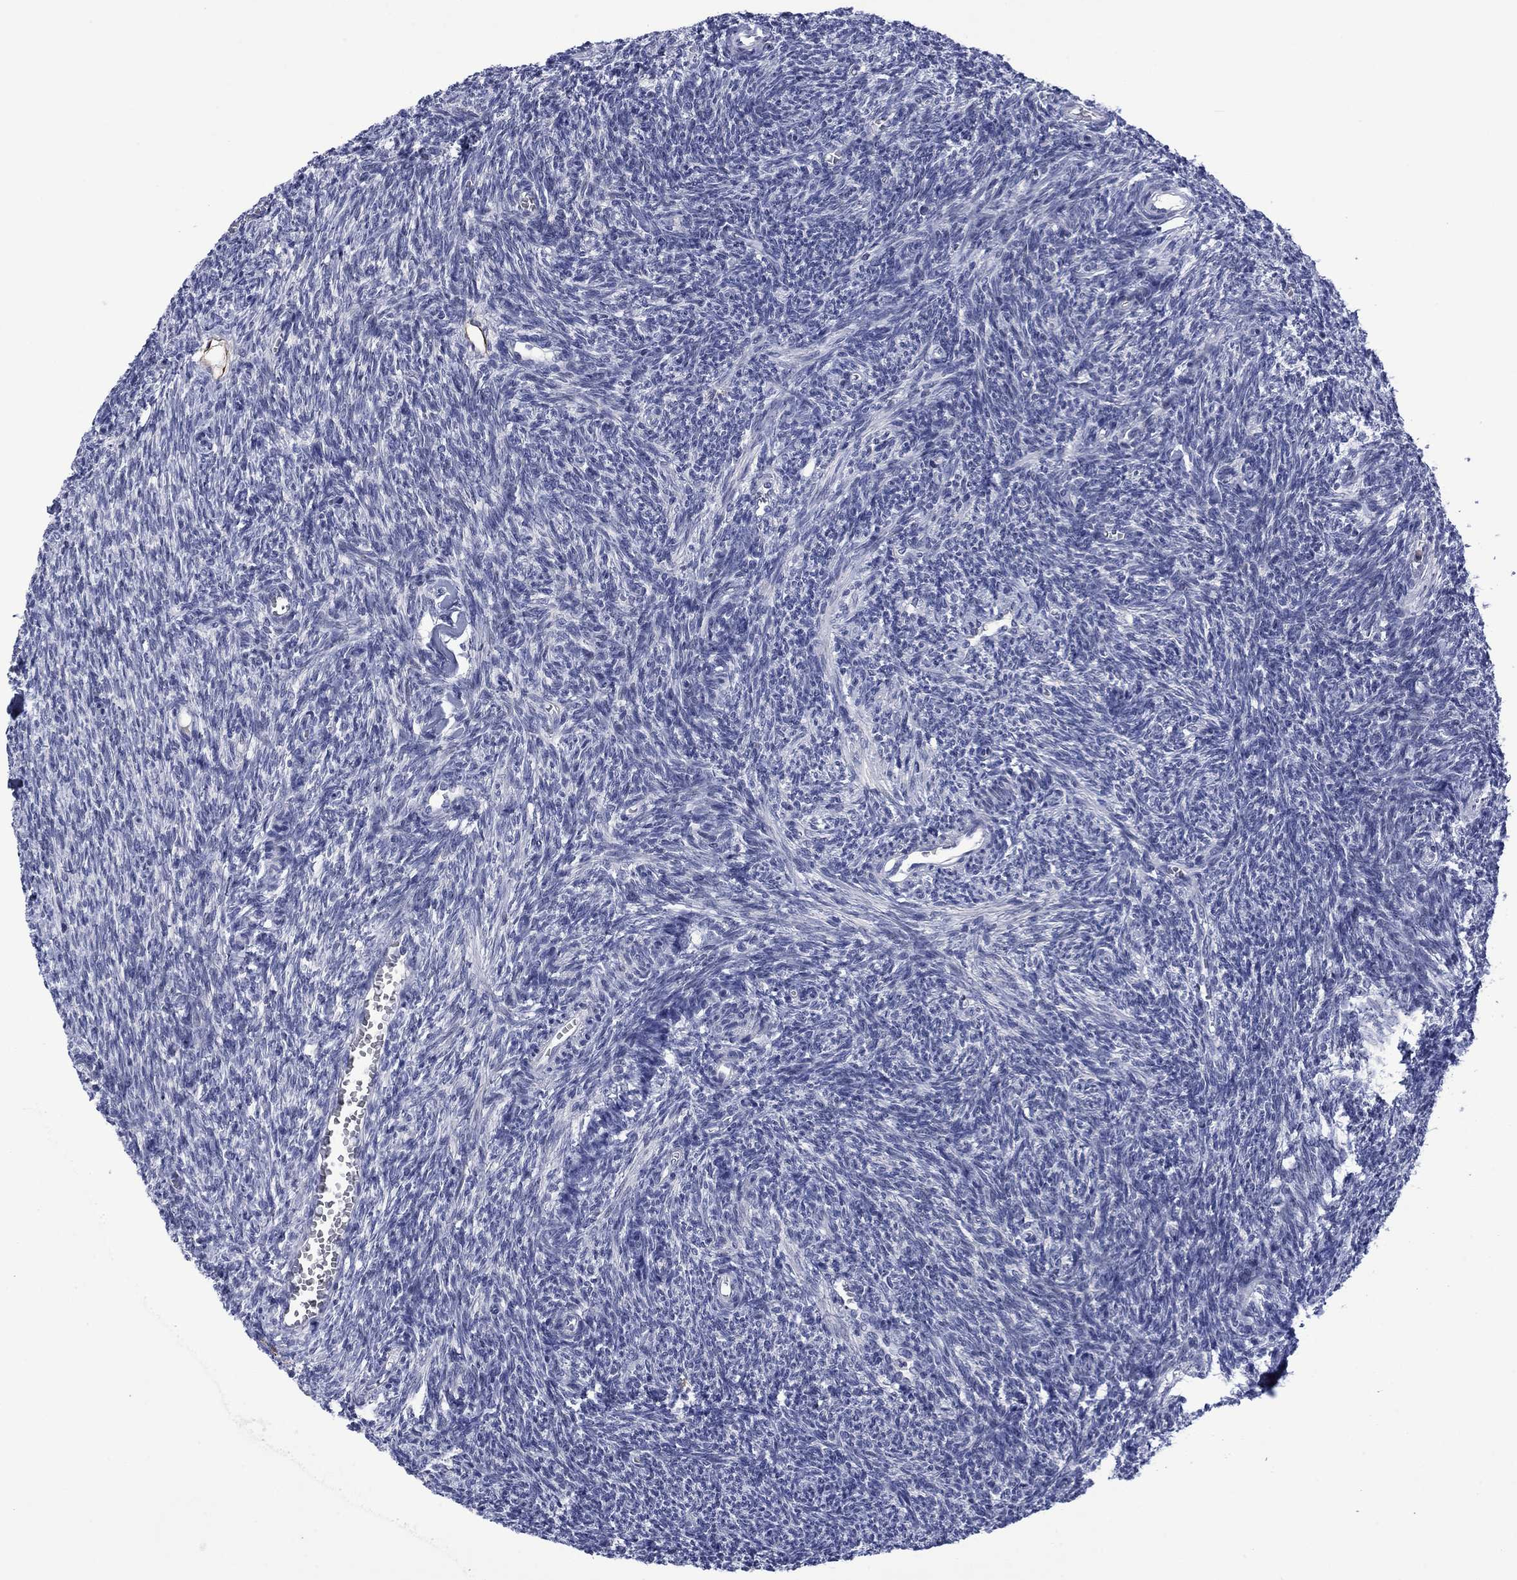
{"staining": {"intensity": "negative", "quantity": "none", "location": "none"}, "tissue": "ovary", "cell_type": "Follicle cells", "image_type": "normal", "snomed": [{"axis": "morphology", "description": "Normal tissue, NOS"}, {"axis": "topography", "description": "Ovary"}], "caption": "Micrograph shows no significant protein expression in follicle cells of normal ovary. (Stains: DAB immunohistochemistry with hematoxylin counter stain, Microscopy: brightfield microscopy at high magnification).", "gene": "AGL", "patient": {"sex": "female", "age": 27}}